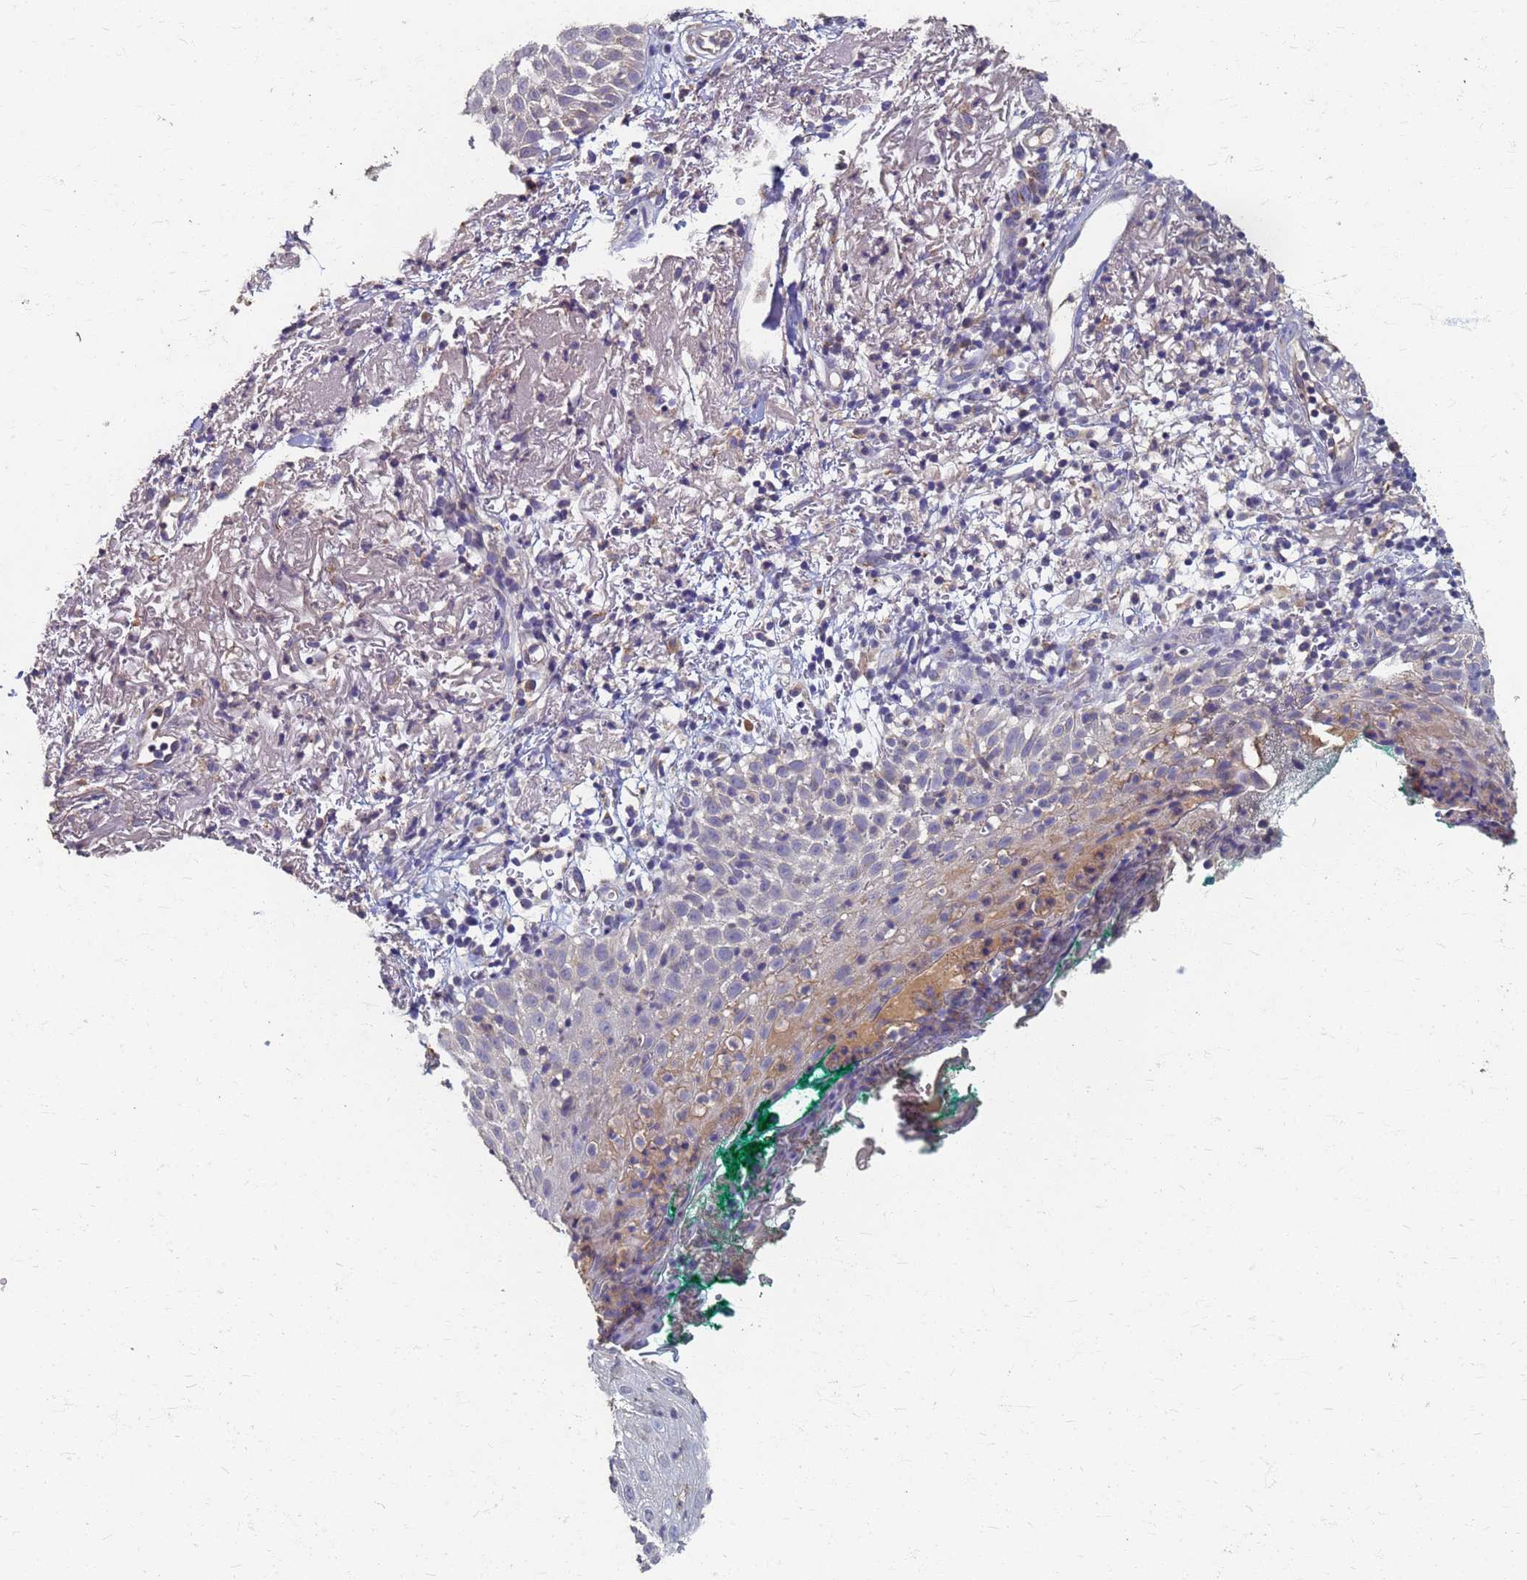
{"staining": {"intensity": "weak", "quantity": "<25%", "location": "cytoplasmic/membranous"}, "tissue": "melanoma", "cell_type": "Tumor cells", "image_type": "cancer", "snomed": [{"axis": "morphology", "description": "Necrosis, NOS"}, {"axis": "morphology", "description": "Malignant melanoma, NOS"}, {"axis": "topography", "description": "Skin"}], "caption": "Tumor cells show no significant protein positivity in melanoma.", "gene": "KRCC1", "patient": {"sex": "female", "age": 87}}